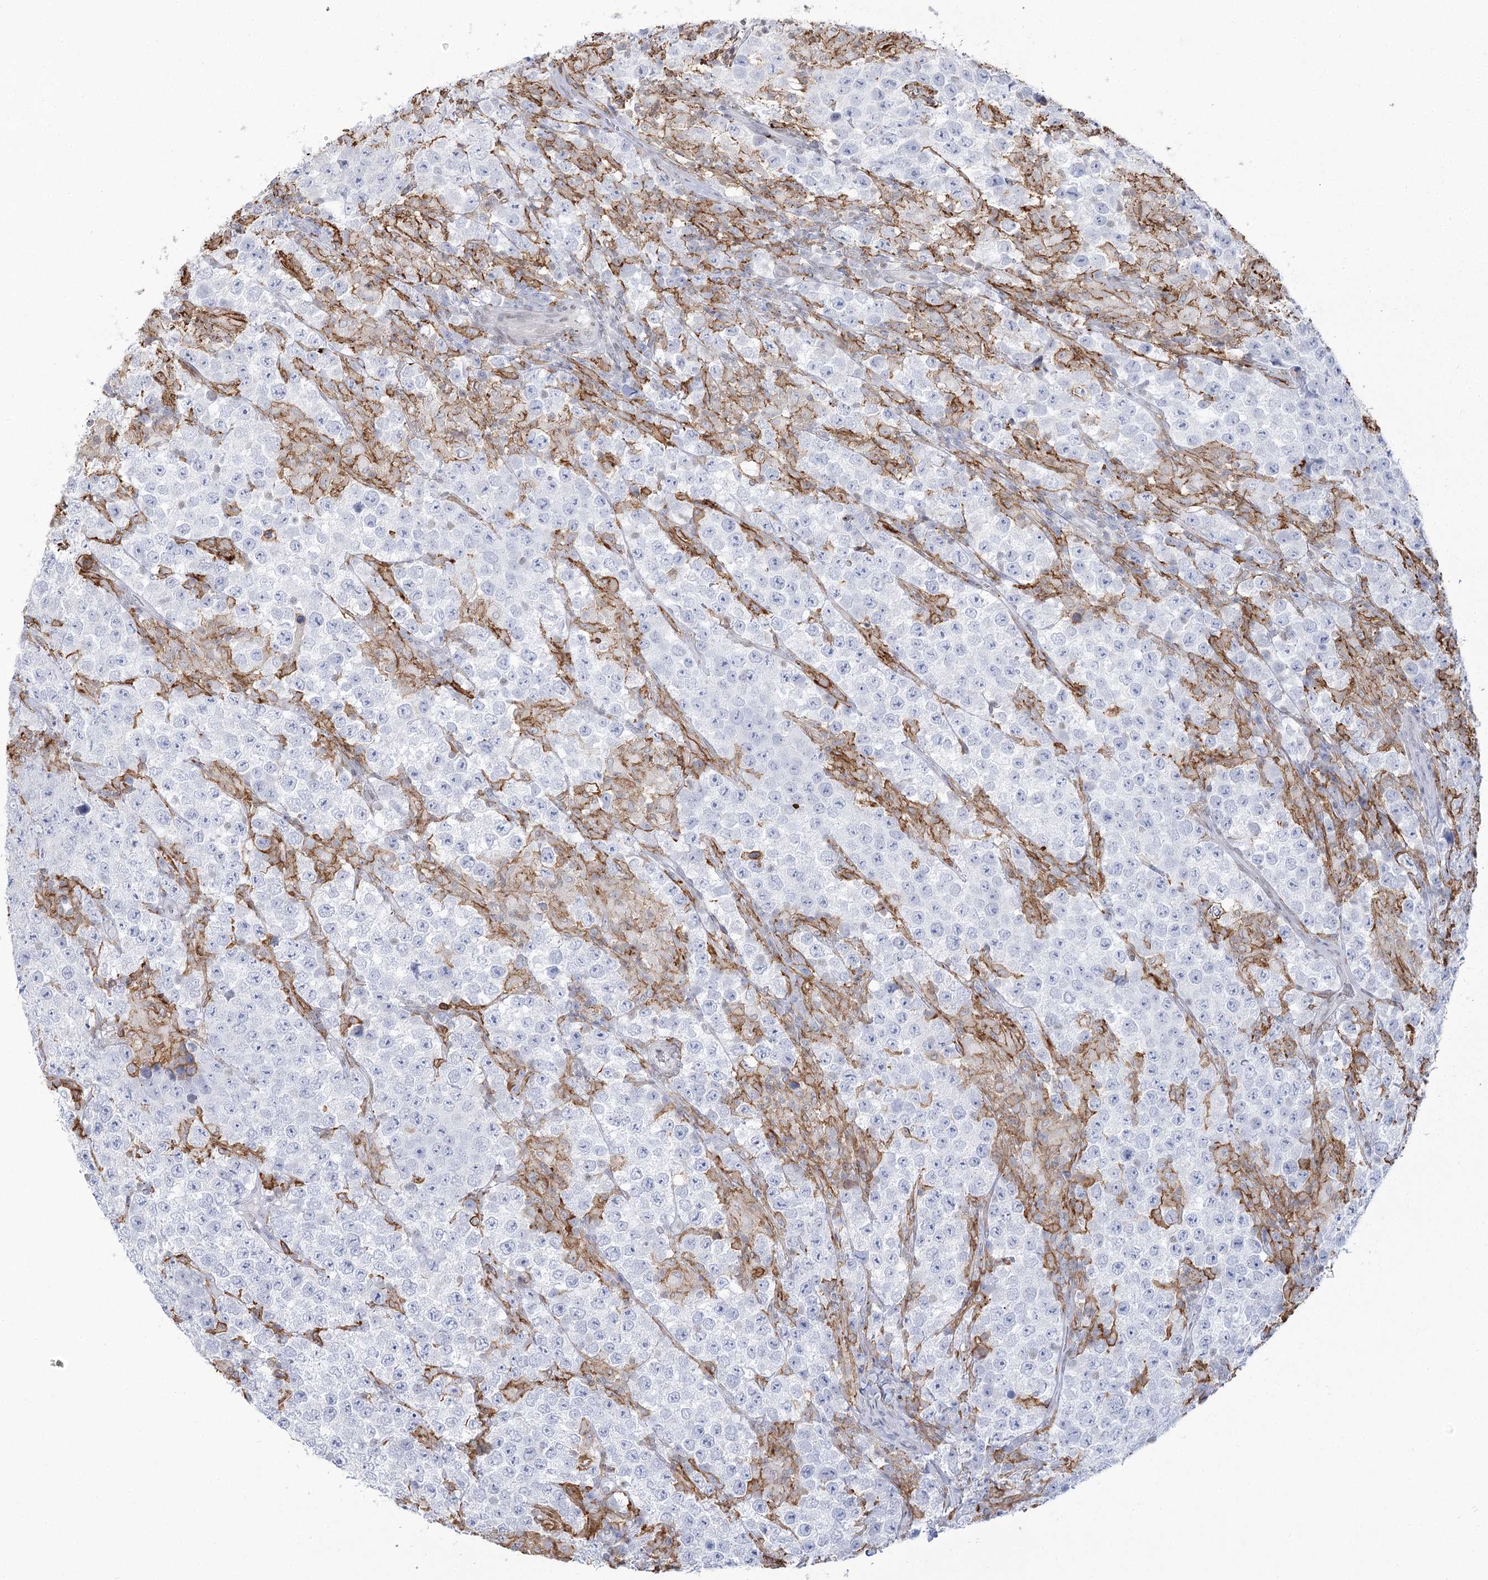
{"staining": {"intensity": "negative", "quantity": "none", "location": "none"}, "tissue": "testis cancer", "cell_type": "Tumor cells", "image_type": "cancer", "snomed": [{"axis": "morphology", "description": "Normal tissue, NOS"}, {"axis": "morphology", "description": "Urothelial carcinoma, High grade"}, {"axis": "morphology", "description": "Seminoma, NOS"}, {"axis": "morphology", "description": "Carcinoma, Embryonal, NOS"}, {"axis": "topography", "description": "Urinary bladder"}, {"axis": "topography", "description": "Testis"}], "caption": "Histopathology image shows no significant protein positivity in tumor cells of testis cancer.", "gene": "C11orf1", "patient": {"sex": "male", "age": 41}}